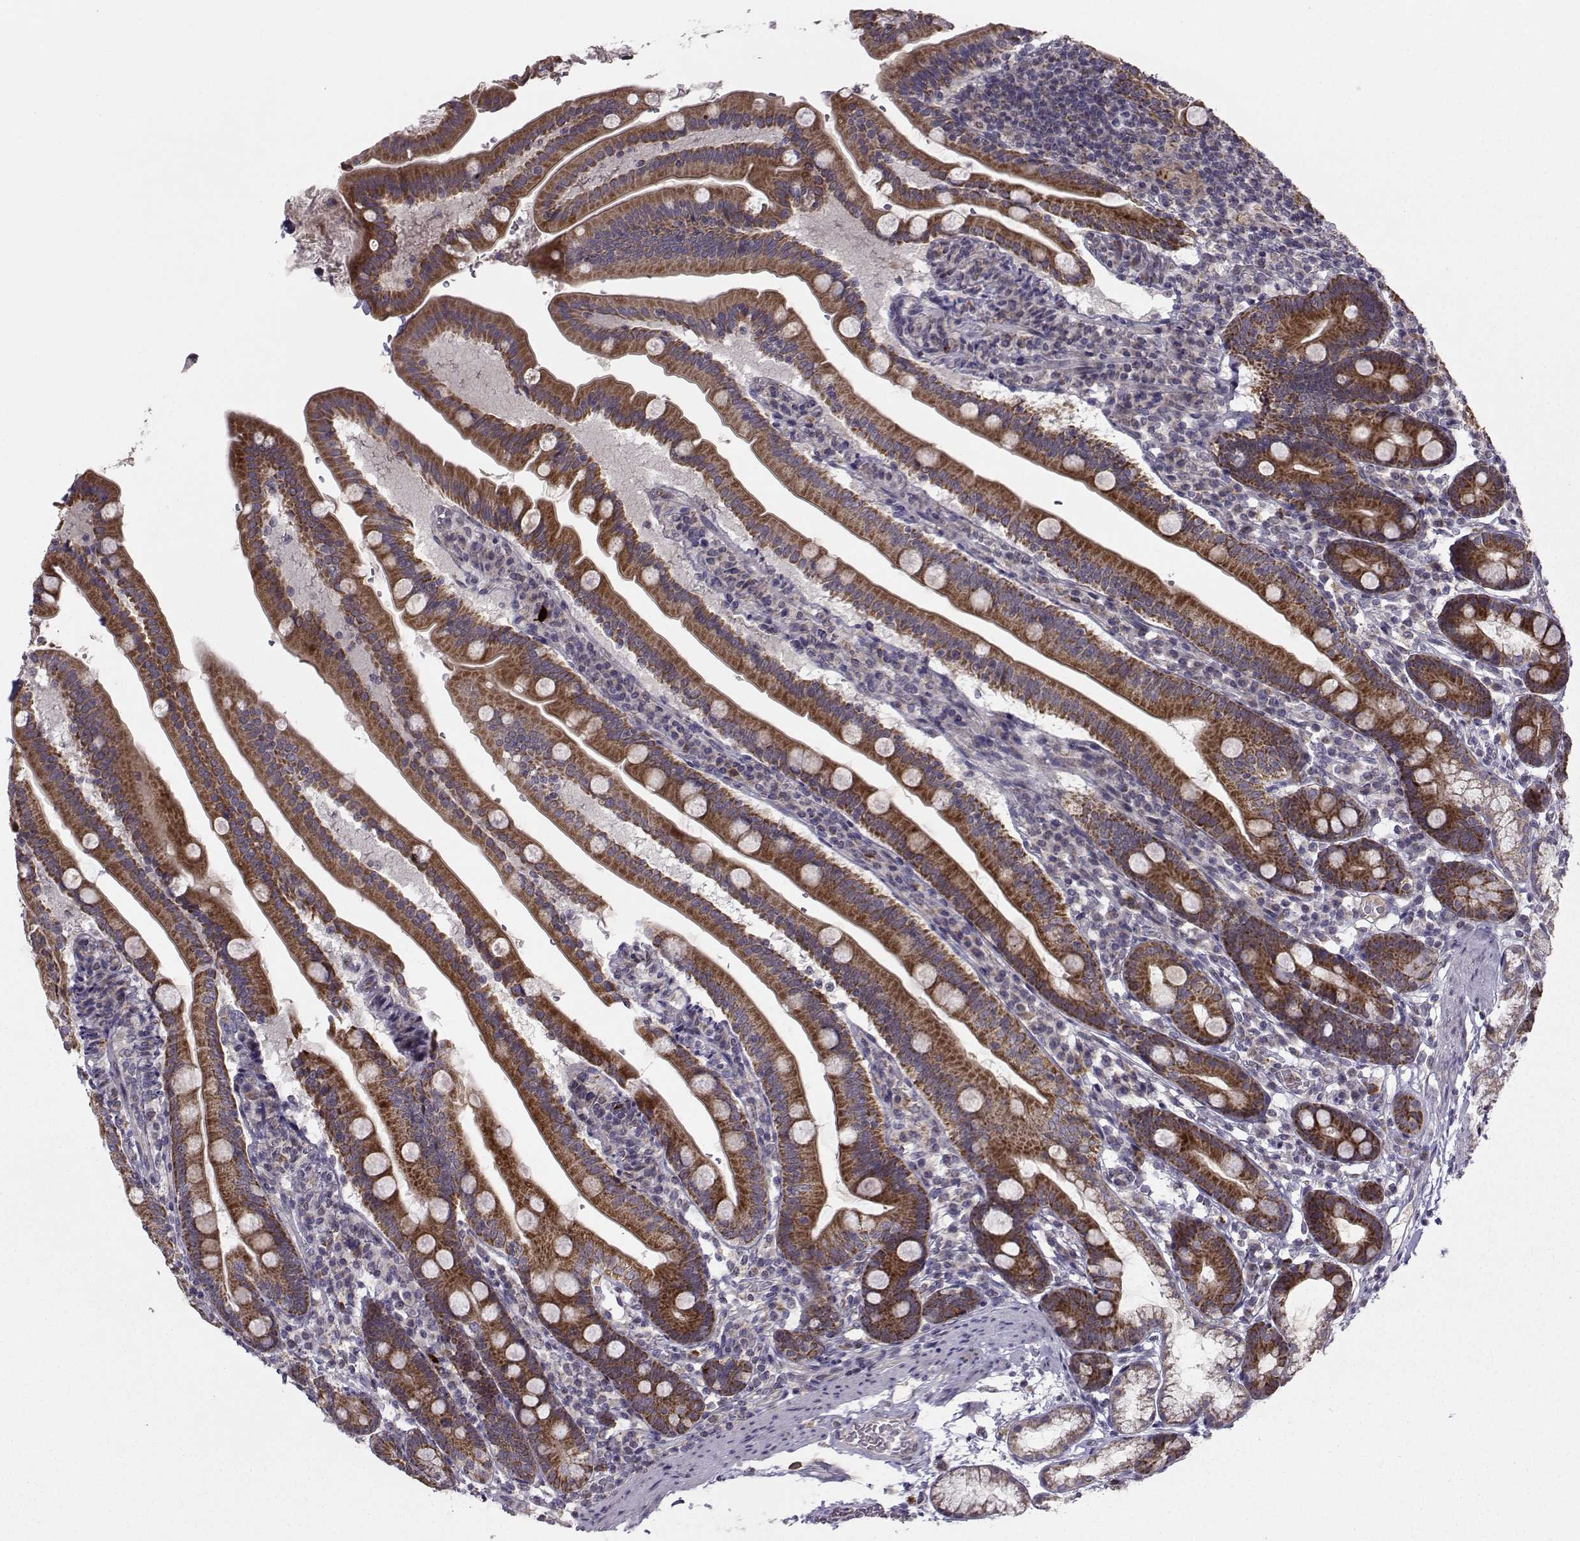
{"staining": {"intensity": "strong", "quantity": ">75%", "location": "cytoplasmic/membranous"}, "tissue": "duodenum", "cell_type": "Glandular cells", "image_type": "normal", "snomed": [{"axis": "morphology", "description": "Normal tissue, NOS"}, {"axis": "topography", "description": "Duodenum"}], "caption": "Duodenum stained with a protein marker reveals strong staining in glandular cells.", "gene": "NECAB3", "patient": {"sex": "female", "age": 67}}